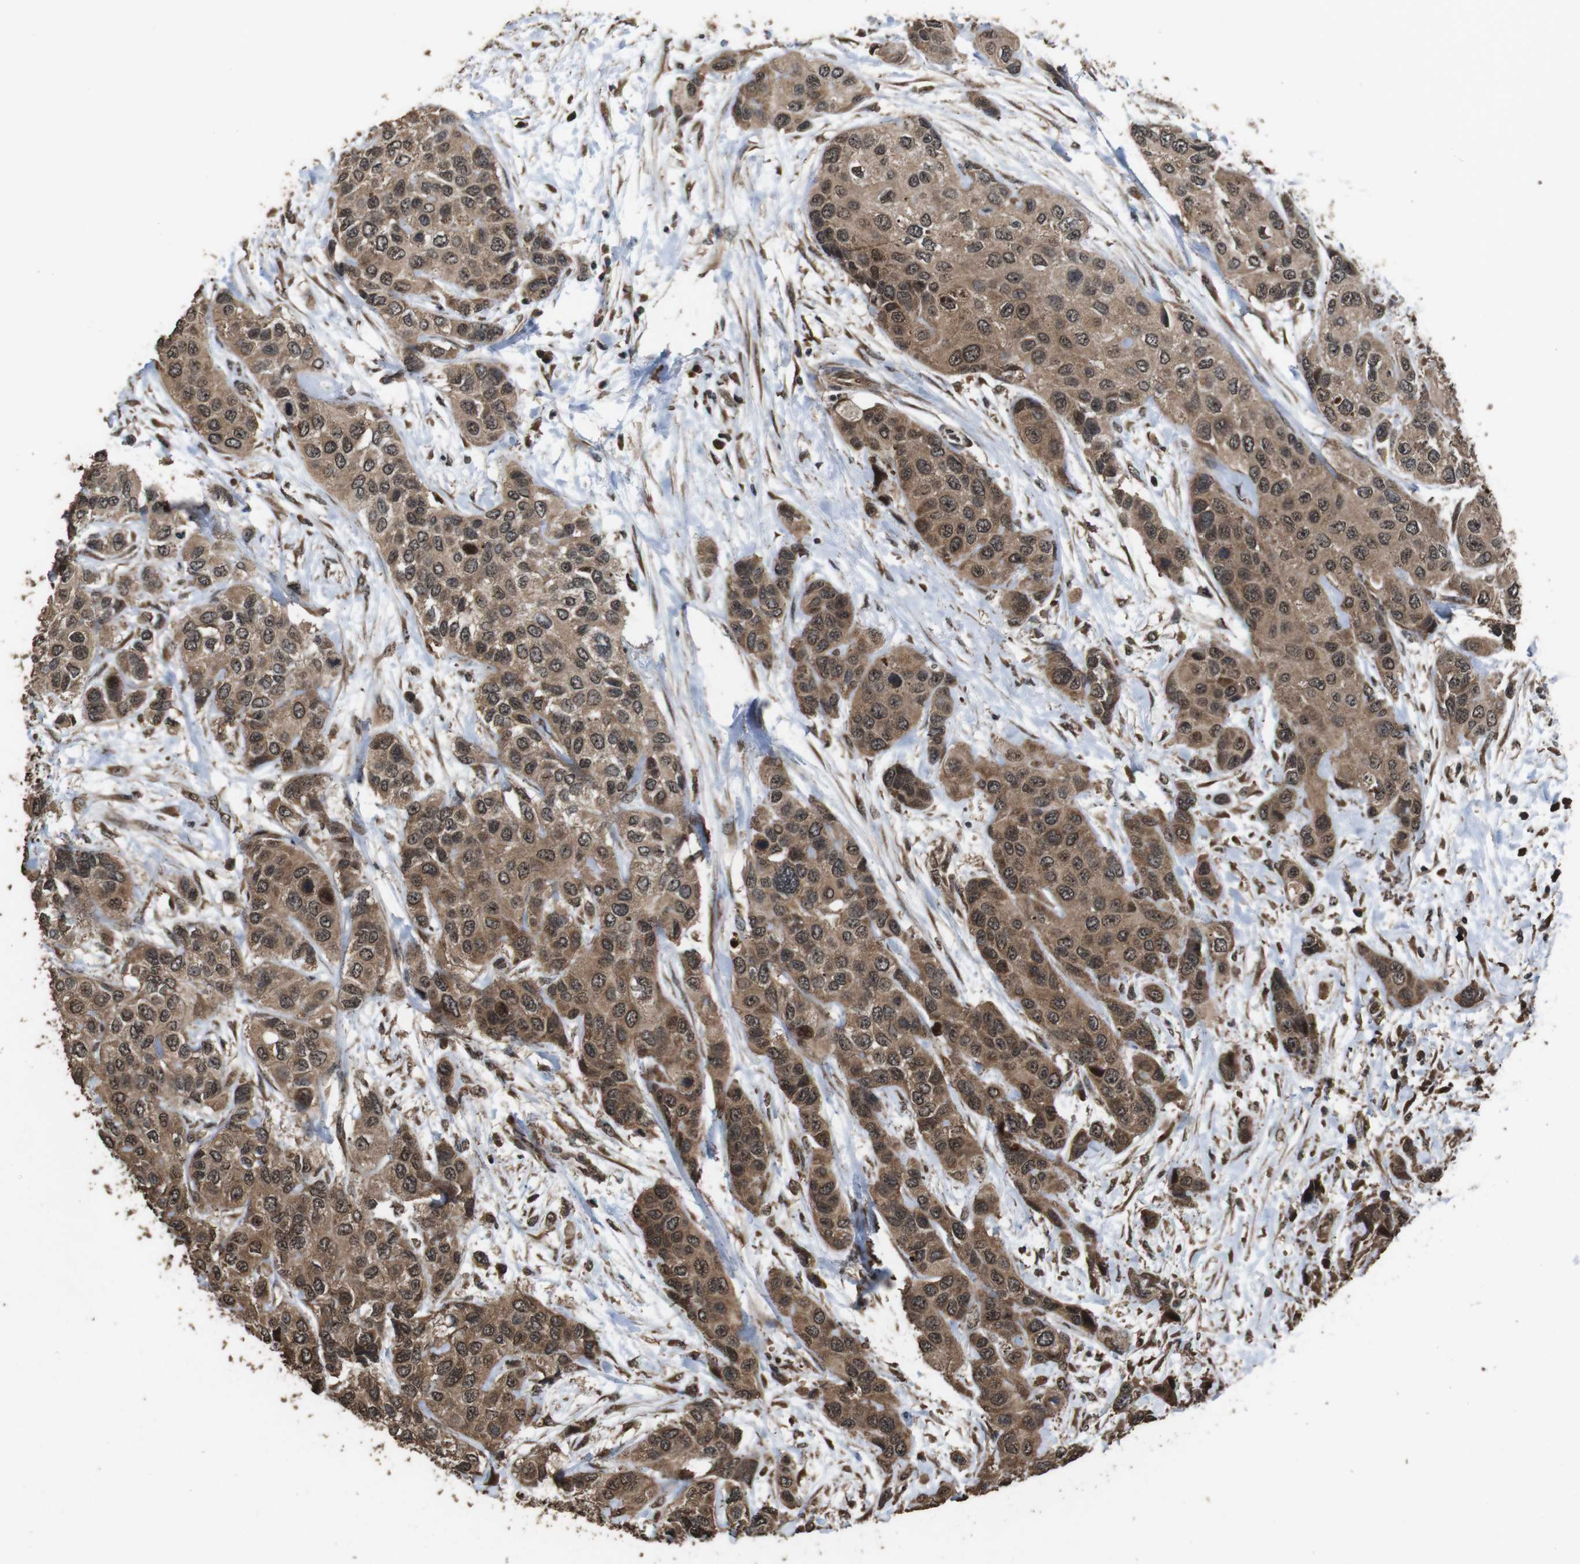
{"staining": {"intensity": "moderate", "quantity": ">75%", "location": "cytoplasmic/membranous,nuclear"}, "tissue": "urothelial cancer", "cell_type": "Tumor cells", "image_type": "cancer", "snomed": [{"axis": "morphology", "description": "Urothelial carcinoma, High grade"}, {"axis": "topography", "description": "Urinary bladder"}], "caption": "High-grade urothelial carcinoma tissue shows moderate cytoplasmic/membranous and nuclear staining in approximately >75% of tumor cells (DAB (3,3'-diaminobenzidine) = brown stain, brightfield microscopy at high magnification).", "gene": "RRAS2", "patient": {"sex": "female", "age": 56}}